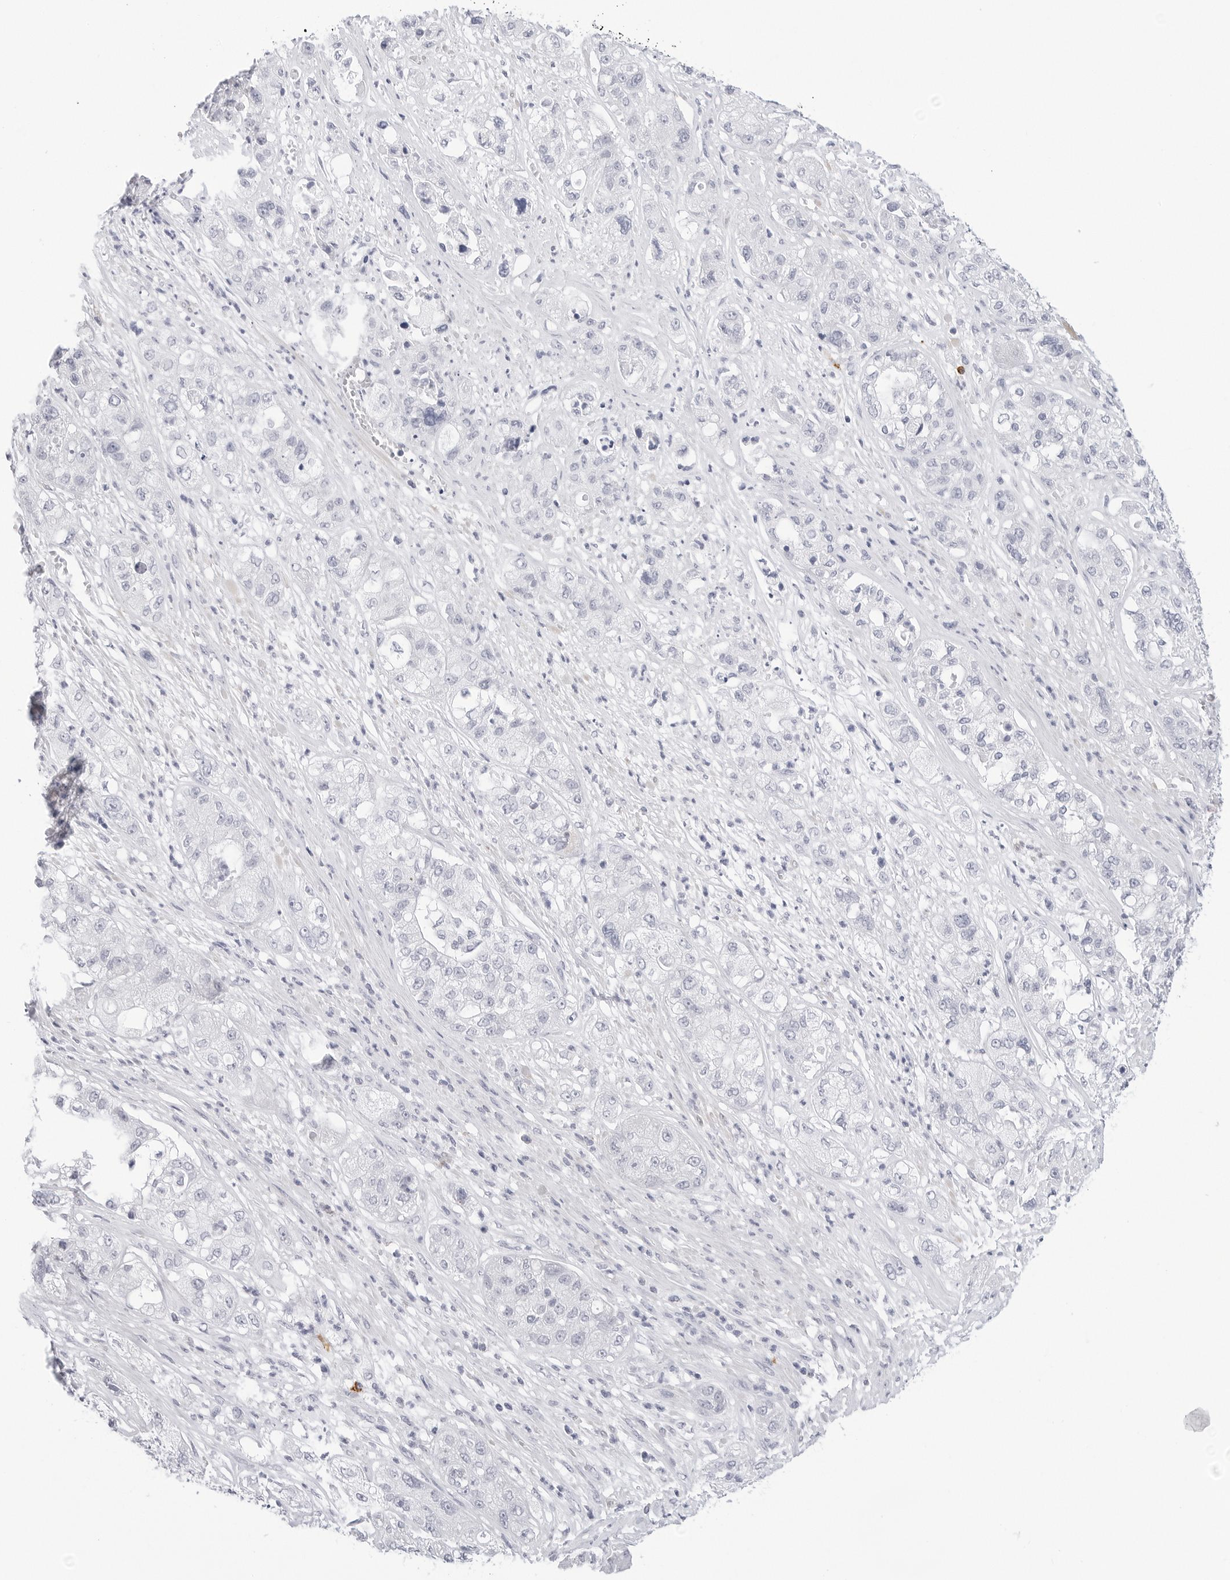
{"staining": {"intensity": "negative", "quantity": "none", "location": "none"}, "tissue": "pancreatic cancer", "cell_type": "Tumor cells", "image_type": "cancer", "snomed": [{"axis": "morphology", "description": "Adenocarcinoma, NOS"}, {"axis": "topography", "description": "Pancreas"}], "caption": "This histopathology image is of pancreatic adenocarcinoma stained with immunohistochemistry to label a protein in brown with the nuclei are counter-stained blue. There is no staining in tumor cells.", "gene": "HSPB7", "patient": {"sex": "female", "age": 78}}